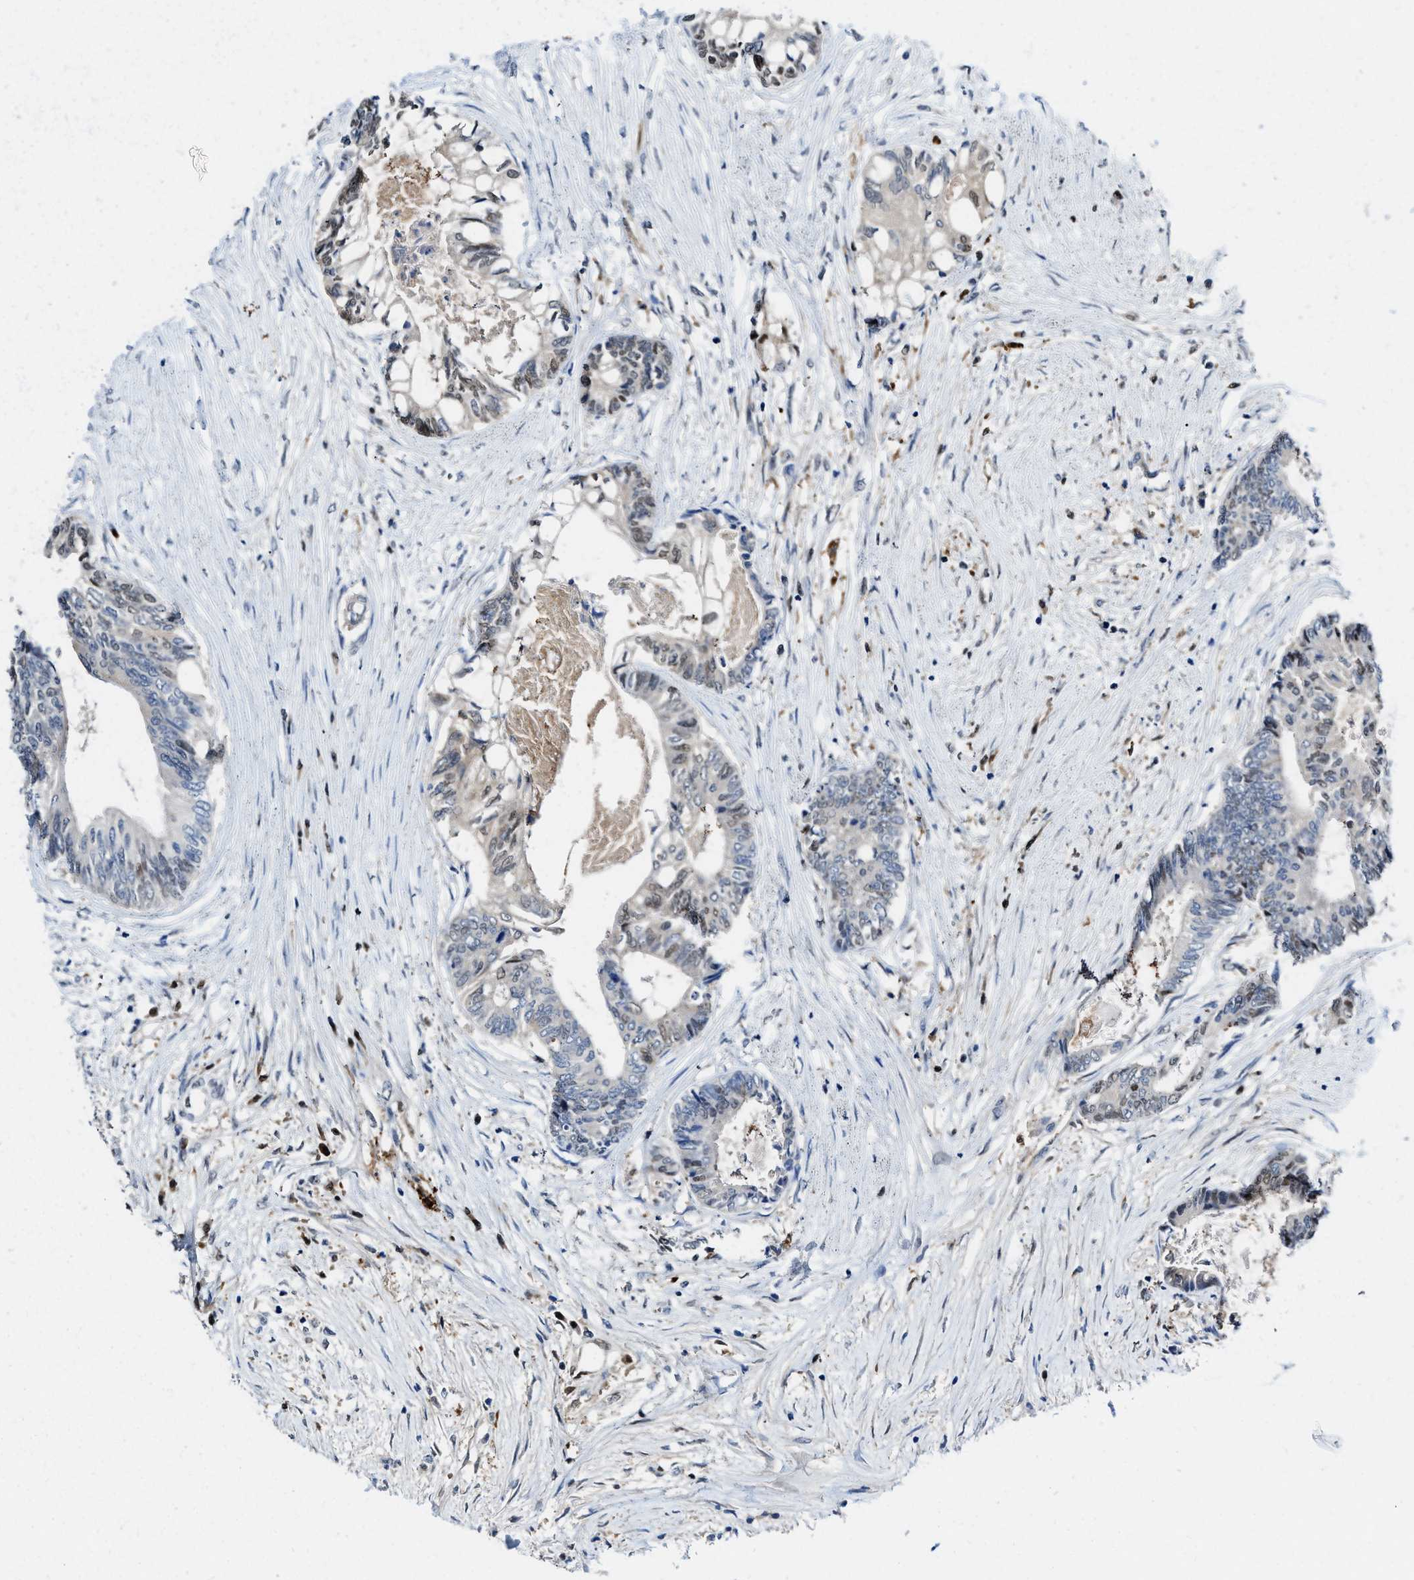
{"staining": {"intensity": "moderate", "quantity": "<25%", "location": "nuclear"}, "tissue": "colorectal cancer", "cell_type": "Tumor cells", "image_type": "cancer", "snomed": [{"axis": "morphology", "description": "Adenocarcinoma, NOS"}, {"axis": "topography", "description": "Rectum"}], "caption": "A low amount of moderate nuclear positivity is appreciated in about <25% of tumor cells in colorectal cancer (adenocarcinoma) tissue.", "gene": "LTA4H", "patient": {"sex": "male", "age": 63}}